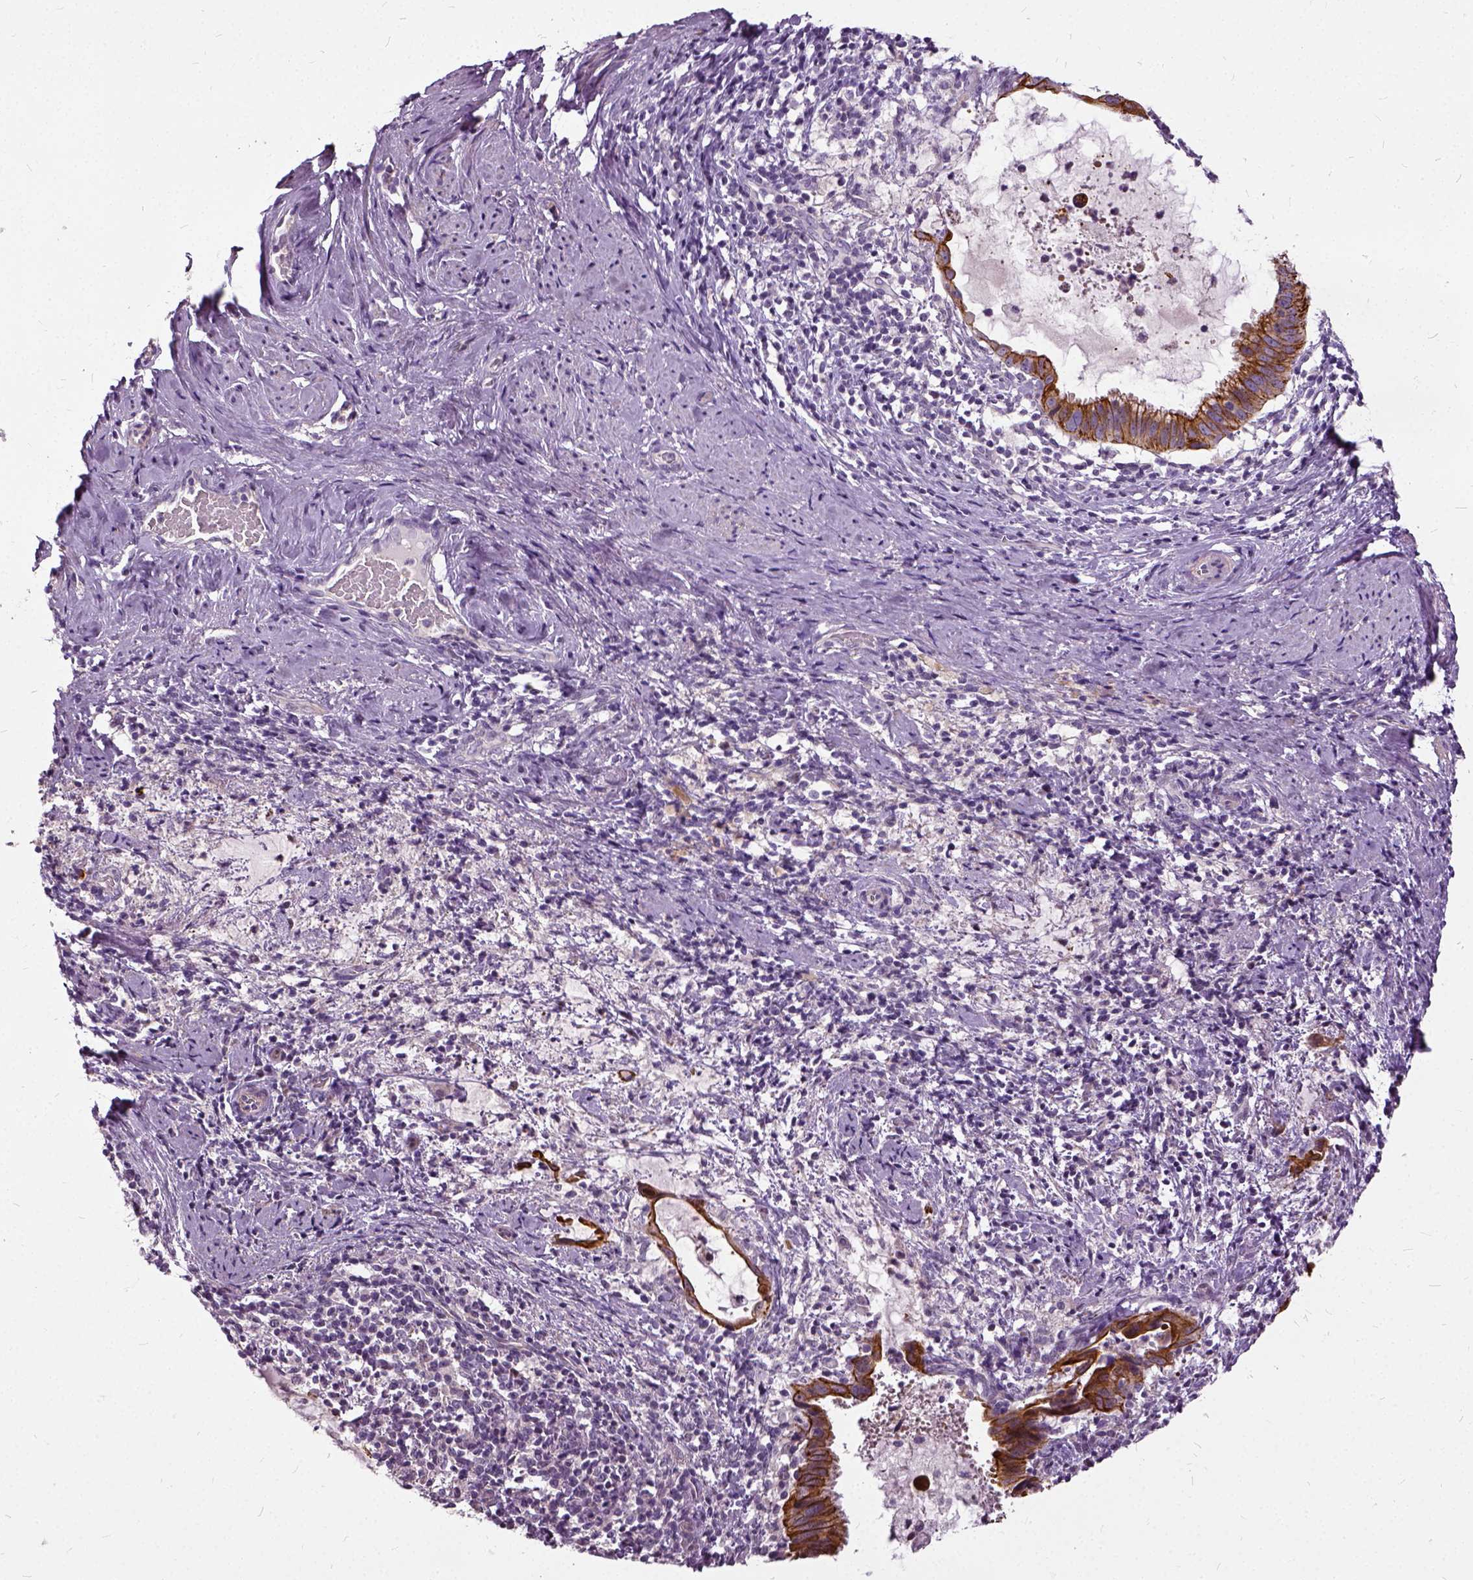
{"staining": {"intensity": "strong", "quantity": ">75%", "location": "cytoplasmic/membranous"}, "tissue": "cervical cancer", "cell_type": "Tumor cells", "image_type": "cancer", "snomed": [{"axis": "morphology", "description": "Adenocarcinoma, NOS"}, {"axis": "topography", "description": "Cervix"}], "caption": "An image of cervical adenocarcinoma stained for a protein shows strong cytoplasmic/membranous brown staining in tumor cells.", "gene": "ILRUN", "patient": {"sex": "female", "age": 56}}